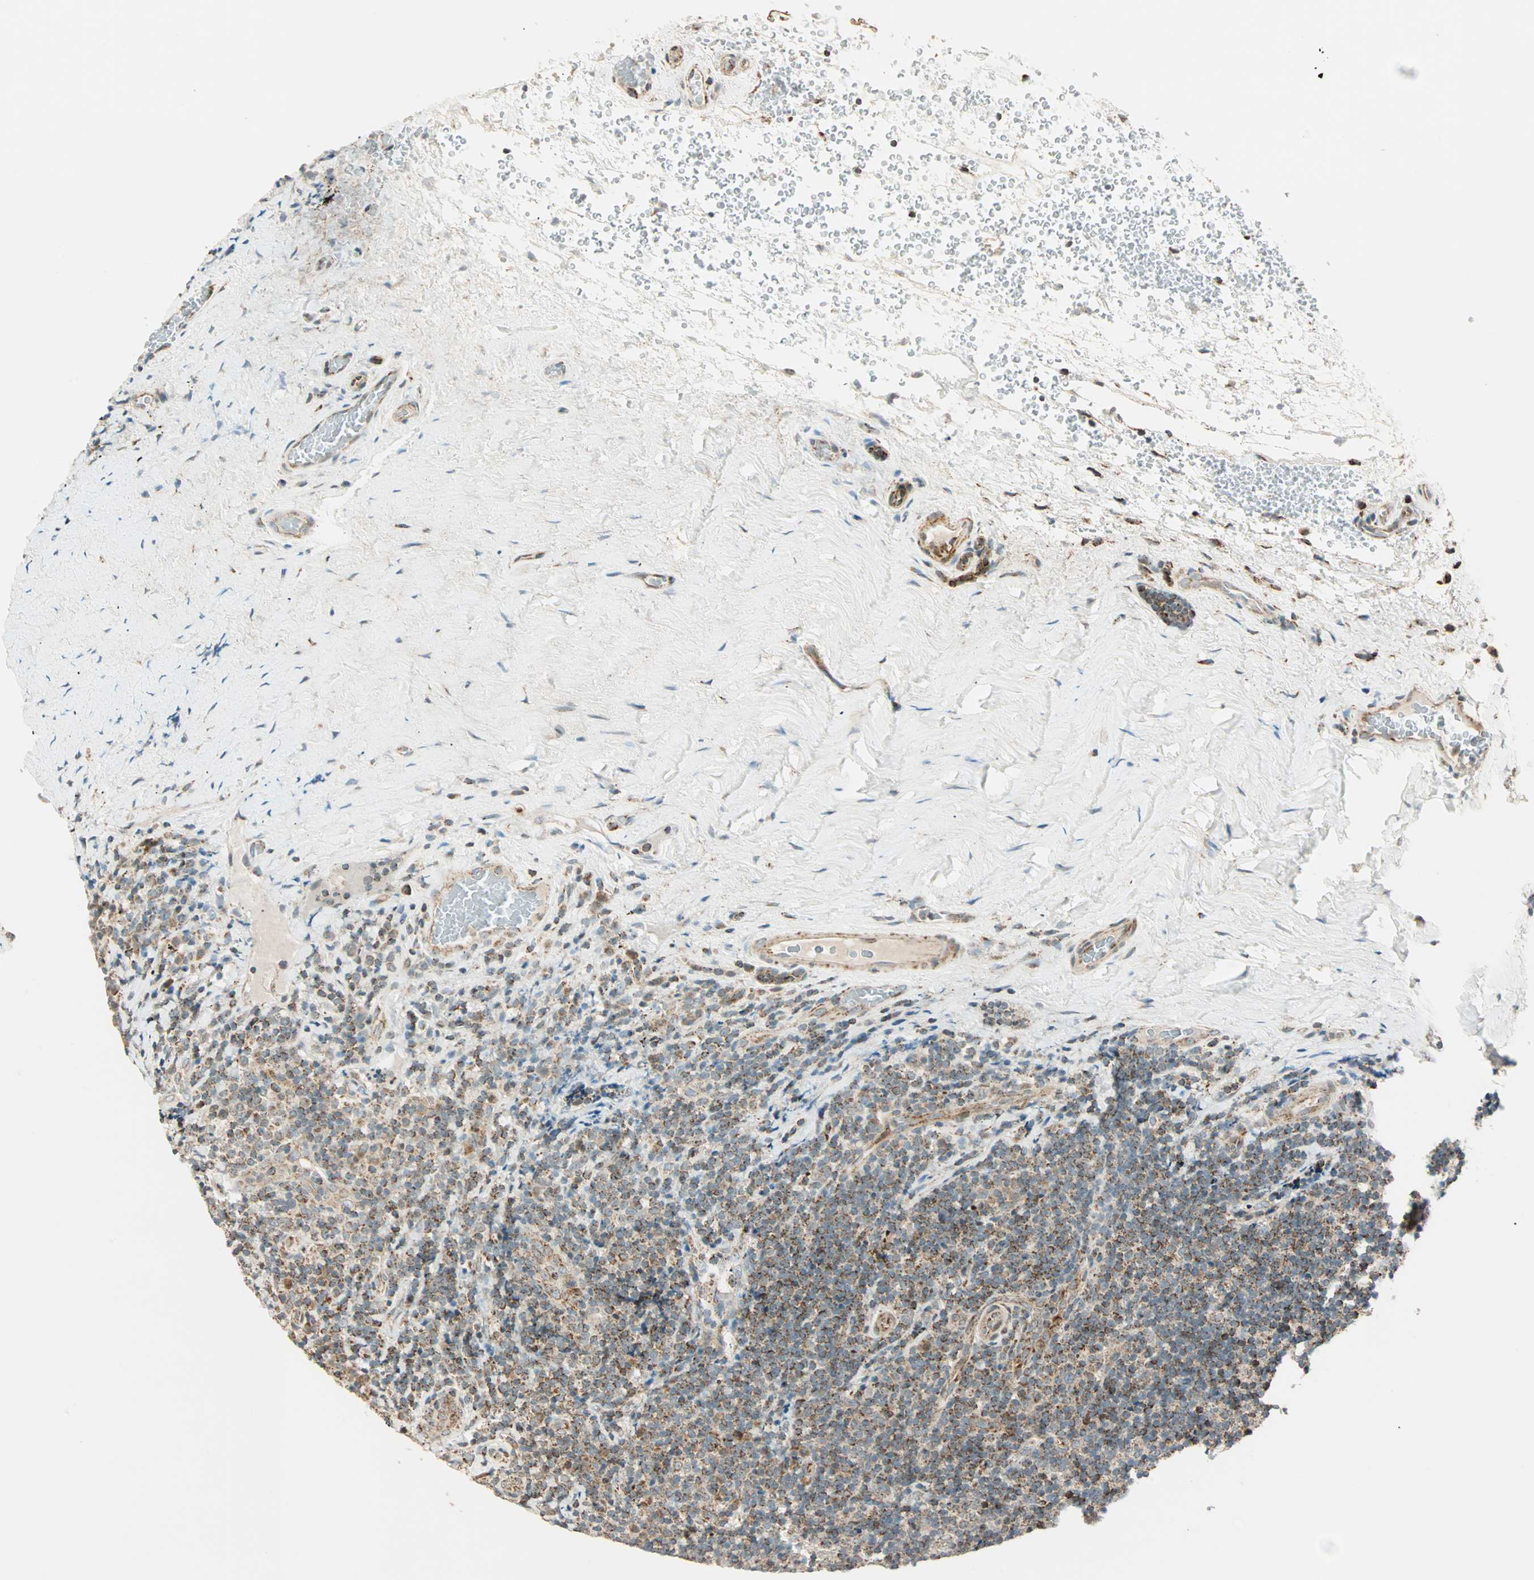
{"staining": {"intensity": "weak", "quantity": ">75%", "location": "cytoplasmic/membranous"}, "tissue": "lymphoma", "cell_type": "Tumor cells", "image_type": "cancer", "snomed": [{"axis": "morphology", "description": "Malignant lymphoma, non-Hodgkin's type, High grade"}, {"axis": "topography", "description": "Tonsil"}], "caption": "An image of lymphoma stained for a protein reveals weak cytoplasmic/membranous brown staining in tumor cells.", "gene": "SPRY4", "patient": {"sex": "female", "age": 36}}